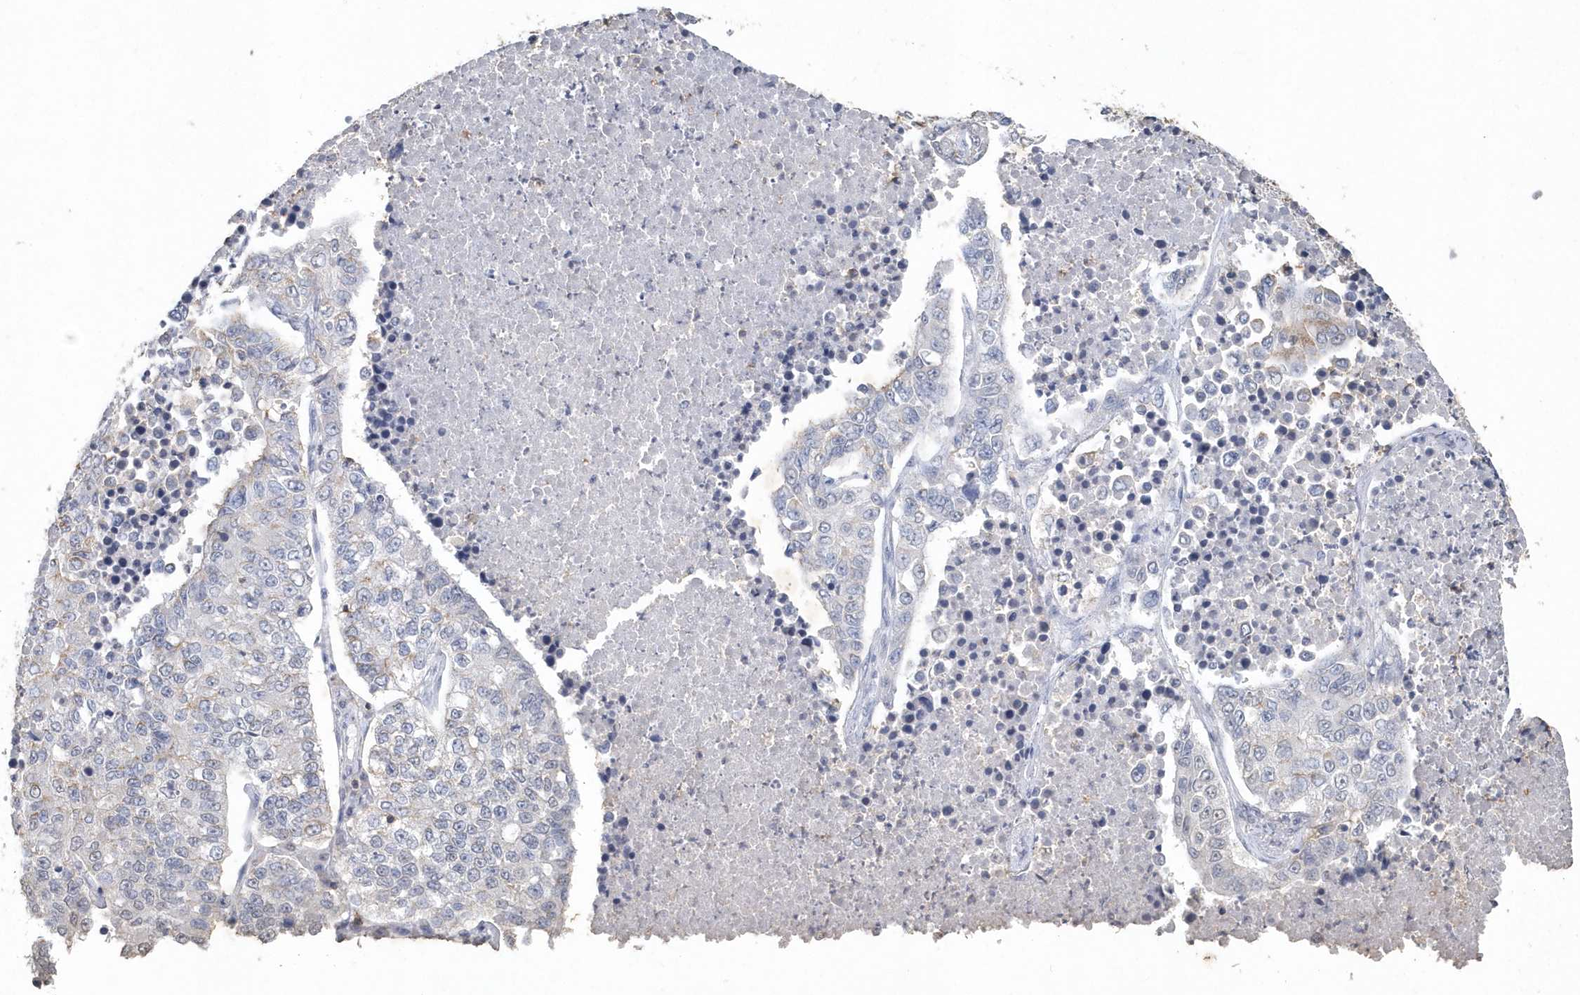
{"staining": {"intensity": "weak", "quantity": "<25%", "location": "cytoplasmic/membranous"}, "tissue": "lung cancer", "cell_type": "Tumor cells", "image_type": "cancer", "snomed": [{"axis": "morphology", "description": "Adenocarcinoma, NOS"}, {"axis": "topography", "description": "Lung"}], "caption": "Immunohistochemistry histopathology image of human lung cancer stained for a protein (brown), which exhibits no expression in tumor cells.", "gene": "PDCD1", "patient": {"sex": "male", "age": 49}}